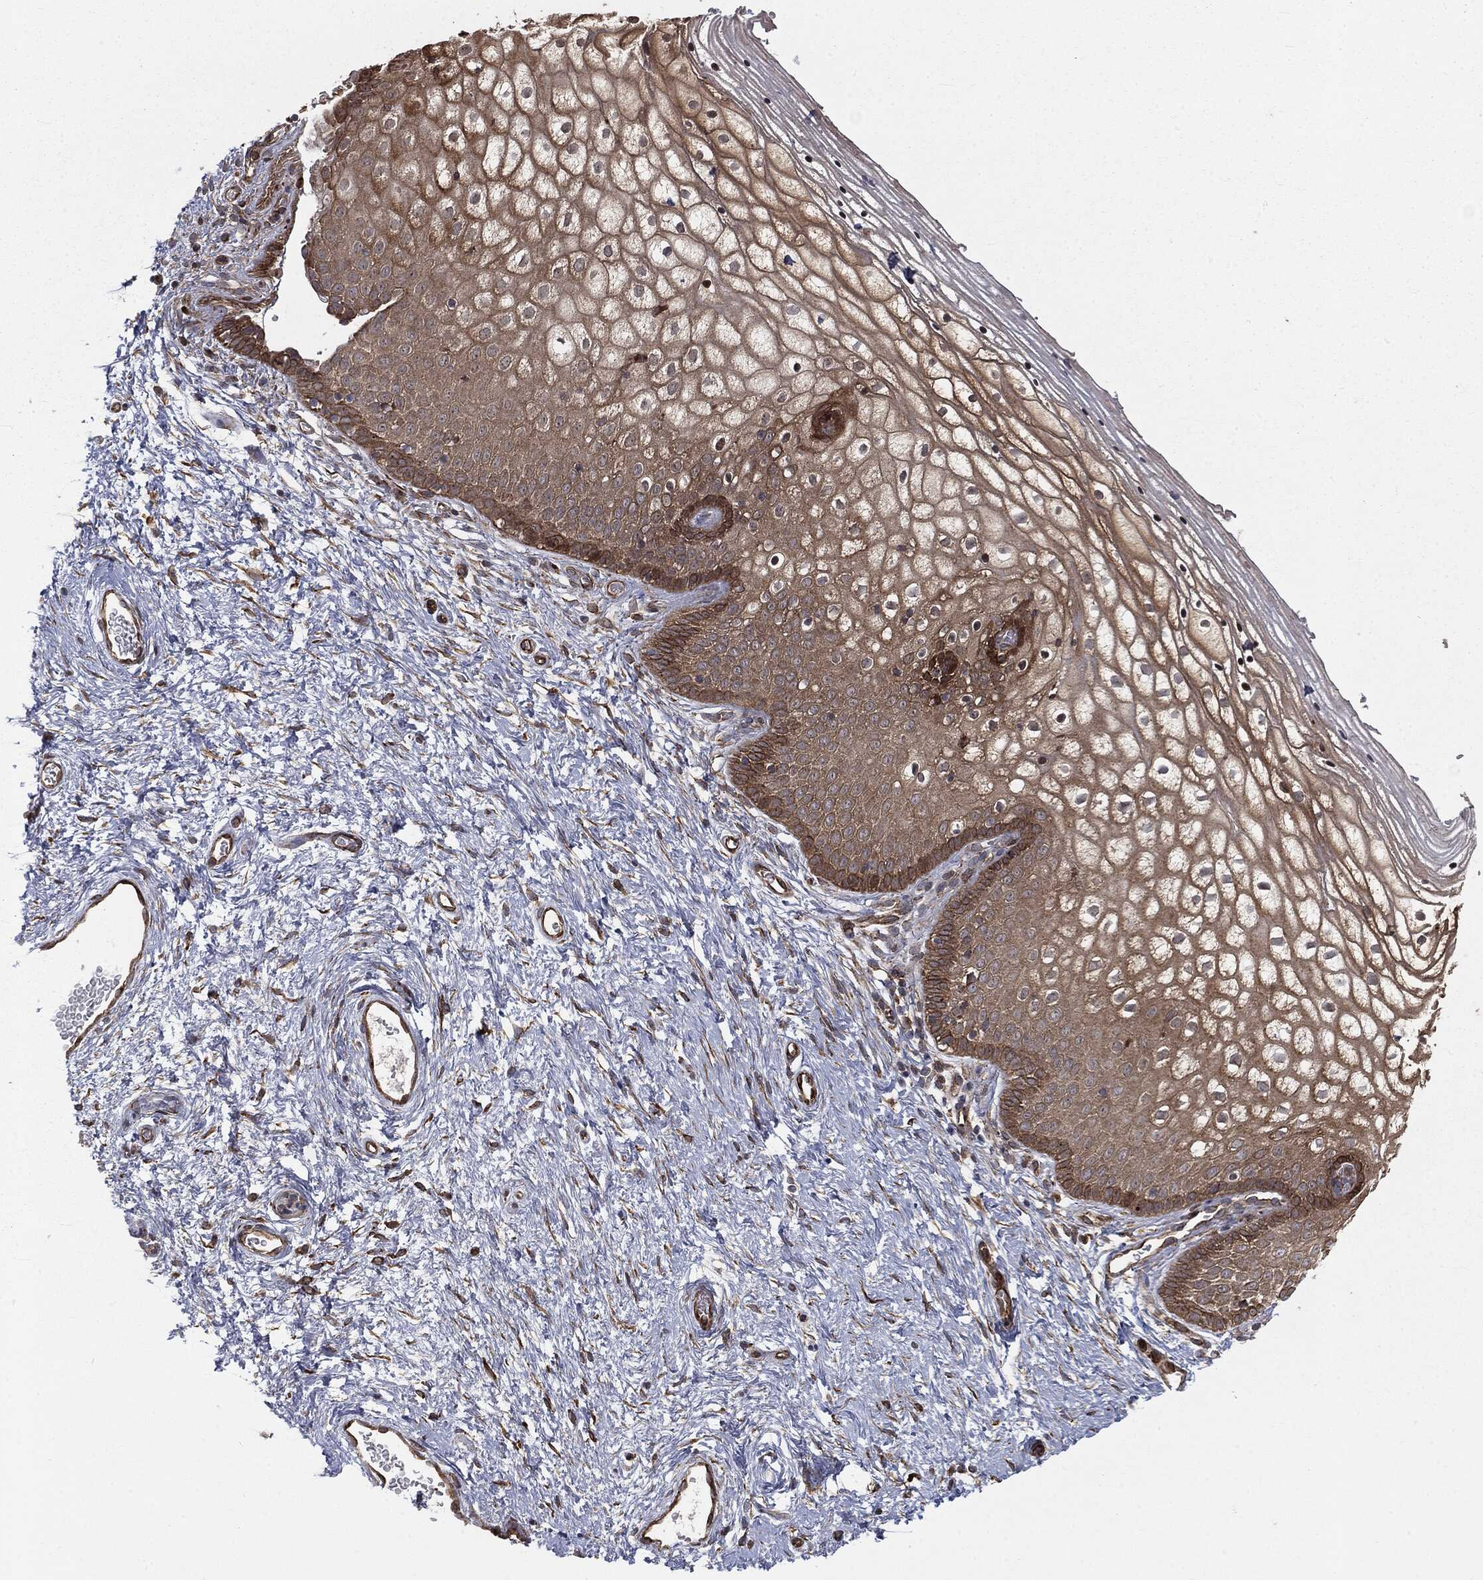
{"staining": {"intensity": "strong", "quantity": ">75%", "location": "cytoplasmic/membranous,nuclear"}, "tissue": "vagina", "cell_type": "Squamous epithelial cells", "image_type": "normal", "snomed": [{"axis": "morphology", "description": "Normal tissue, NOS"}, {"axis": "topography", "description": "Vagina"}], "caption": "About >75% of squamous epithelial cells in unremarkable human vagina display strong cytoplasmic/membranous,nuclear protein positivity as visualized by brown immunohistochemical staining.", "gene": "CYLD", "patient": {"sex": "female", "age": 32}}